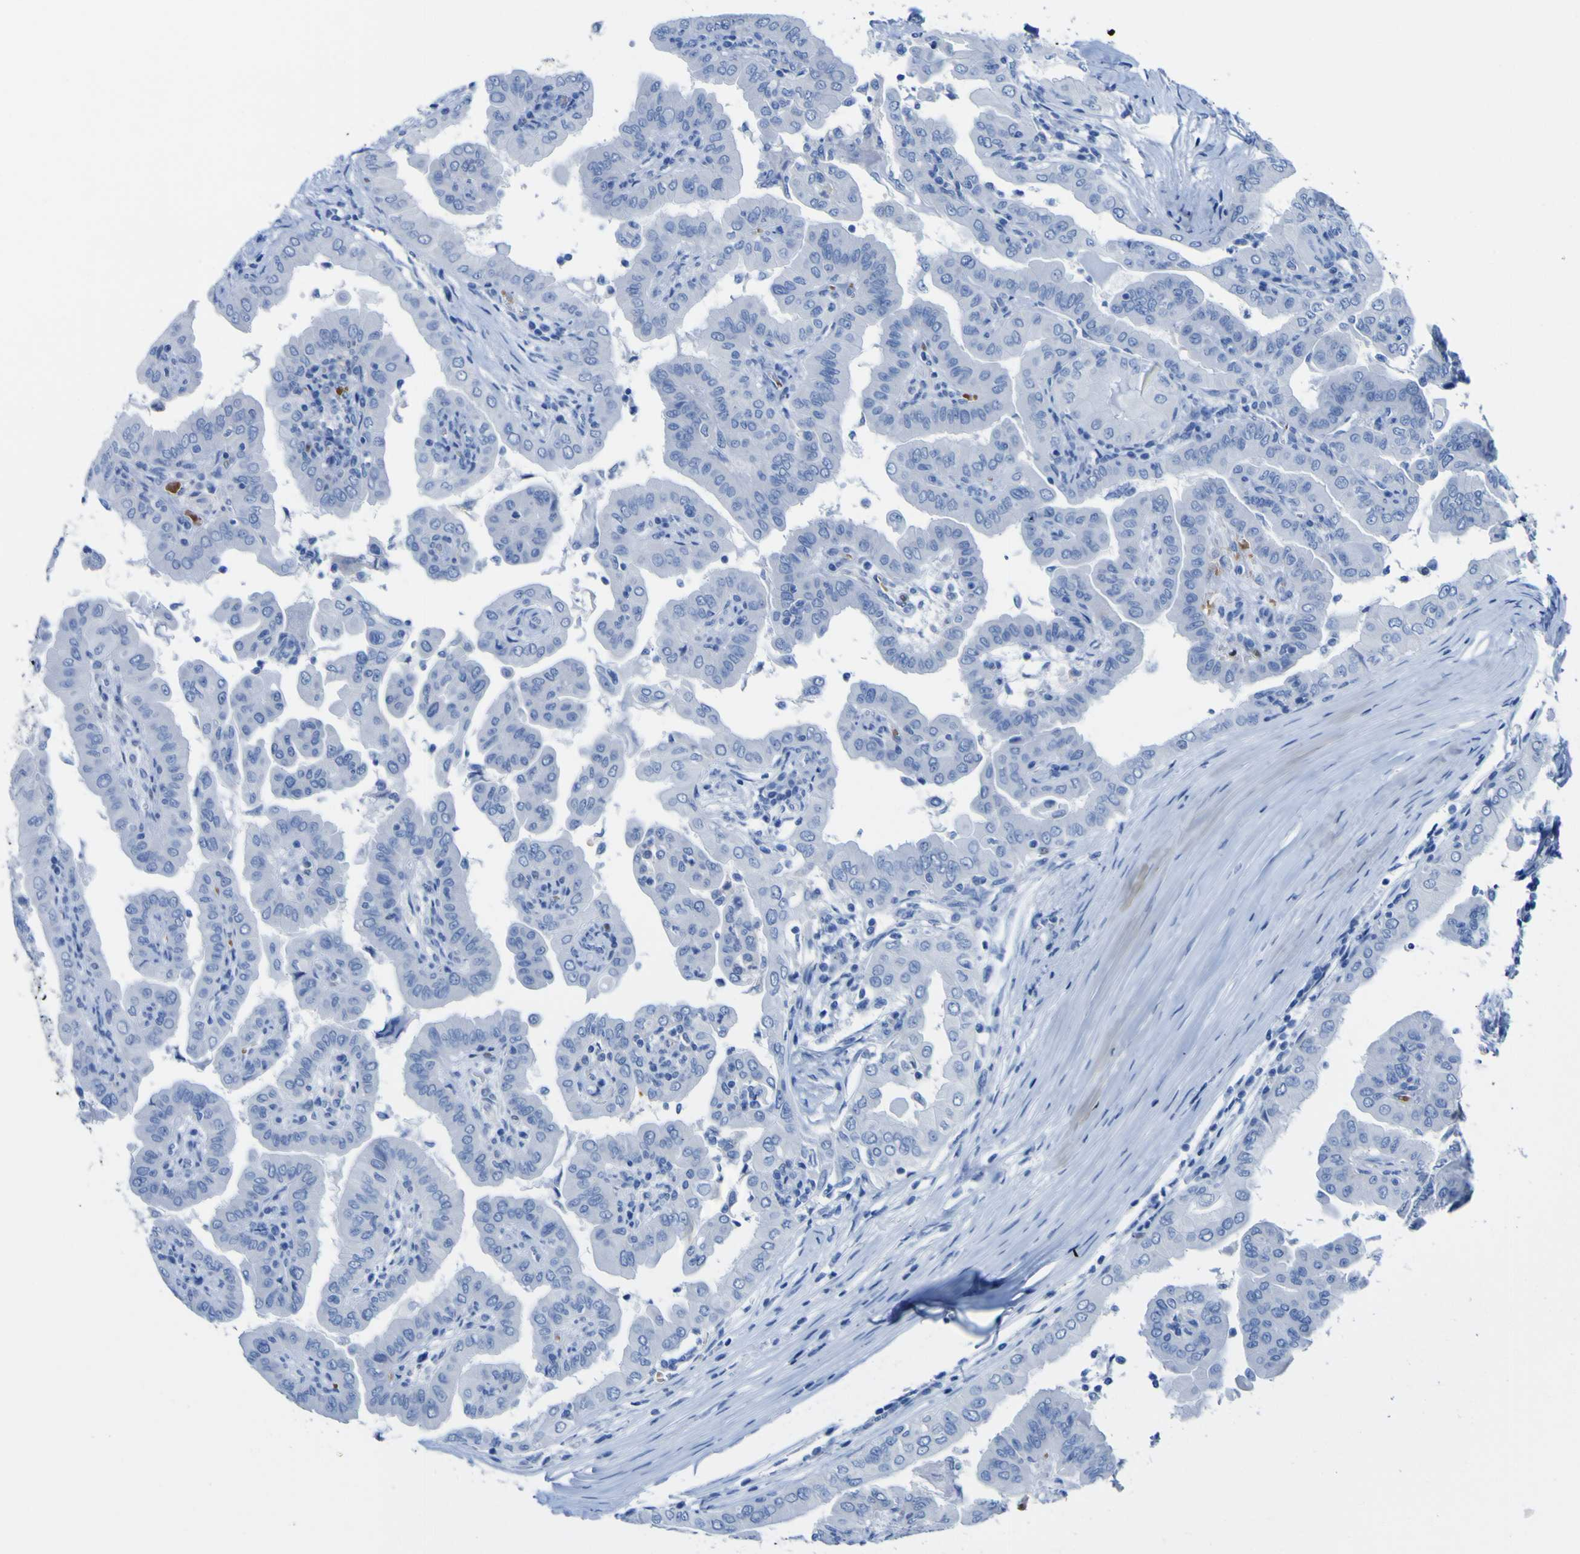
{"staining": {"intensity": "negative", "quantity": "none", "location": "none"}, "tissue": "thyroid cancer", "cell_type": "Tumor cells", "image_type": "cancer", "snomed": [{"axis": "morphology", "description": "Papillary adenocarcinoma, NOS"}, {"axis": "topography", "description": "Thyroid gland"}], "caption": "Tumor cells show no significant protein staining in thyroid cancer (papillary adenocarcinoma).", "gene": "DACH1", "patient": {"sex": "male", "age": 33}}